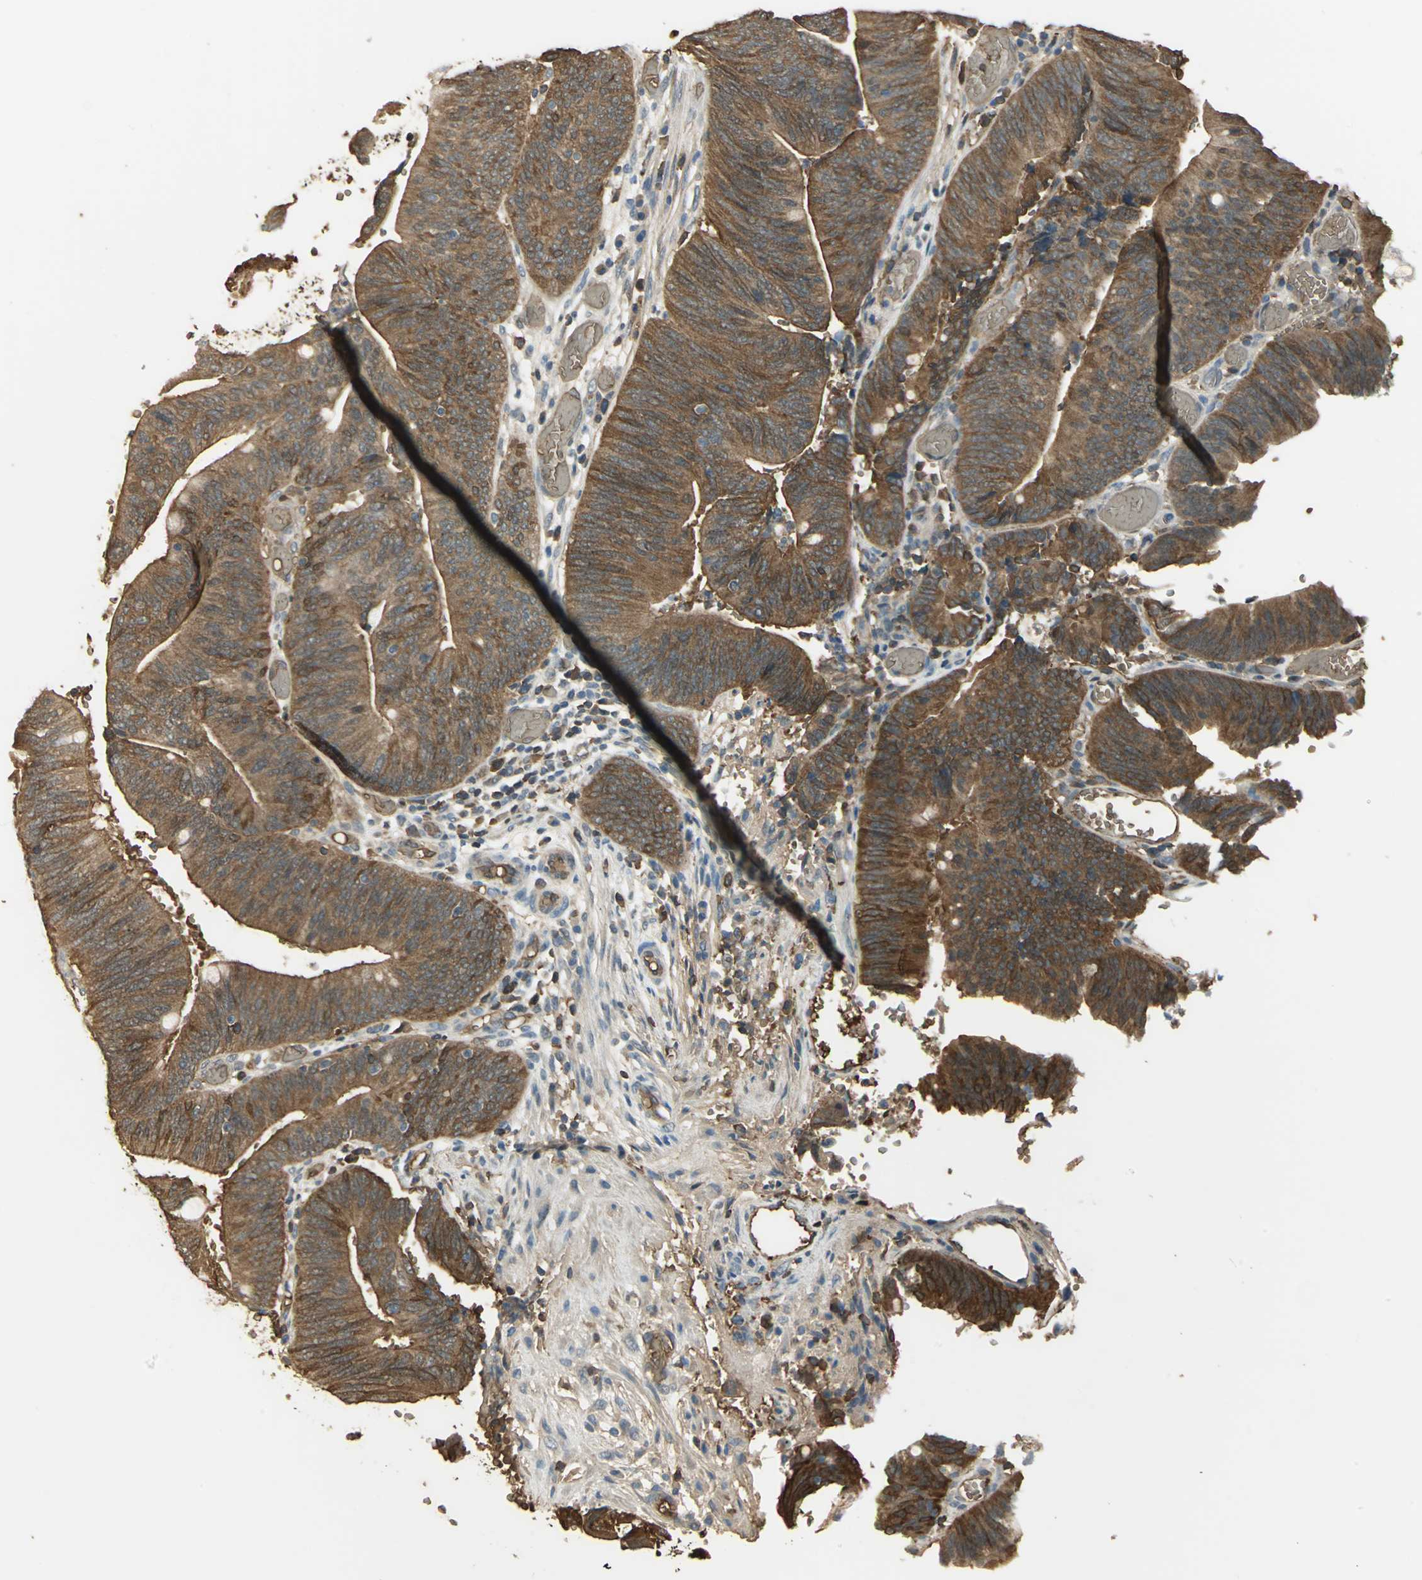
{"staining": {"intensity": "moderate", "quantity": ">75%", "location": "cytoplasmic/membranous,nuclear"}, "tissue": "colorectal cancer", "cell_type": "Tumor cells", "image_type": "cancer", "snomed": [{"axis": "morphology", "description": "Adenocarcinoma, NOS"}, {"axis": "topography", "description": "Rectum"}], "caption": "The photomicrograph exhibits immunohistochemical staining of colorectal adenocarcinoma. There is moderate cytoplasmic/membranous and nuclear expression is seen in about >75% of tumor cells. Using DAB (brown) and hematoxylin (blue) stains, captured at high magnification using brightfield microscopy.", "gene": "DDAH1", "patient": {"sex": "female", "age": 66}}